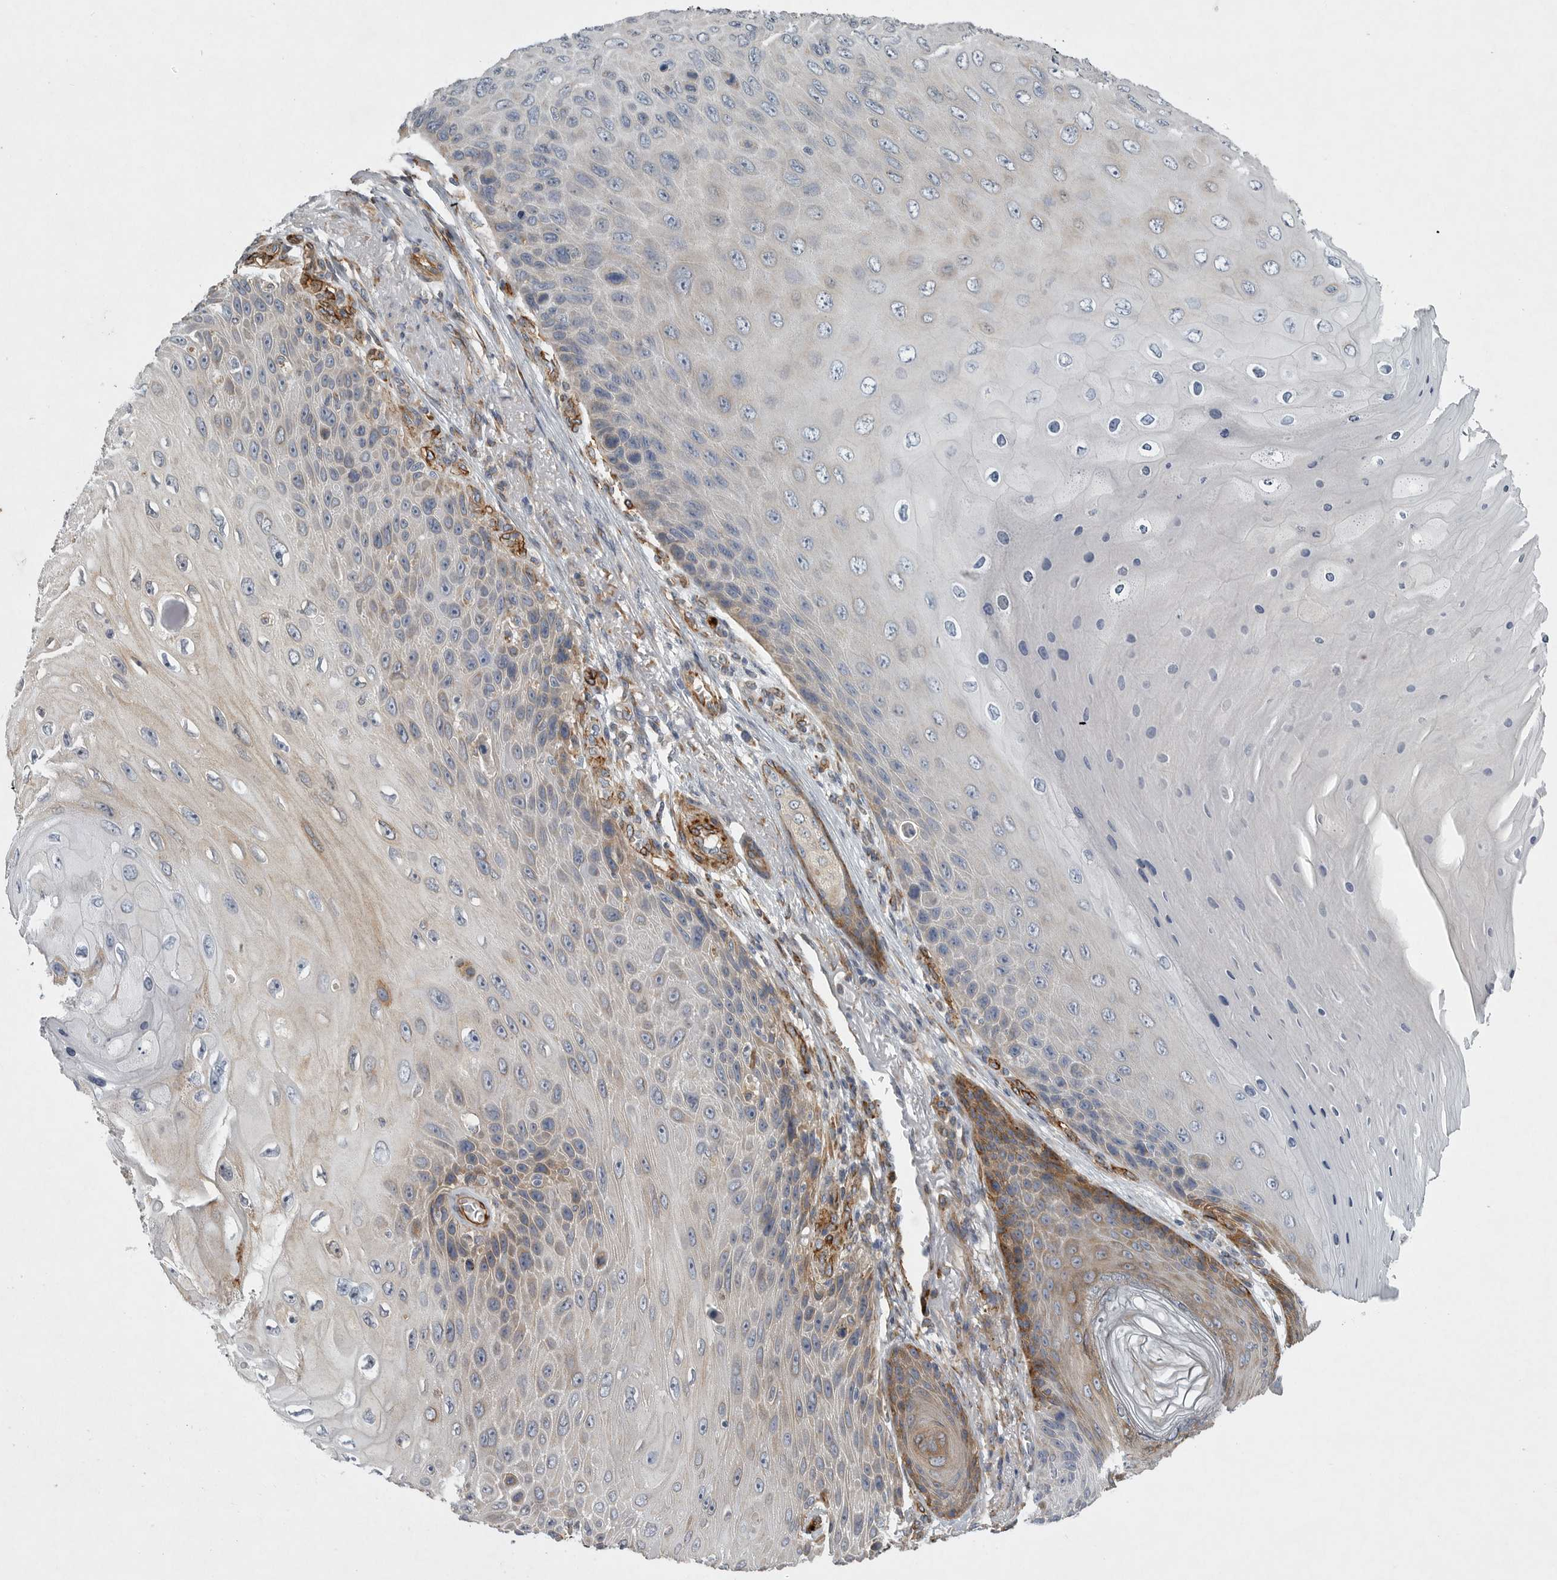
{"staining": {"intensity": "weak", "quantity": "<25%", "location": "cytoplasmic/membranous"}, "tissue": "skin cancer", "cell_type": "Tumor cells", "image_type": "cancer", "snomed": [{"axis": "morphology", "description": "Squamous cell carcinoma, NOS"}, {"axis": "topography", "description": "Skin"}], "caption": "Protein analysis of skin cancer exhibits no significant staining in tumor cells.", "gene": "MINPP1", "patient": {"sex": "female", "age": 88}}